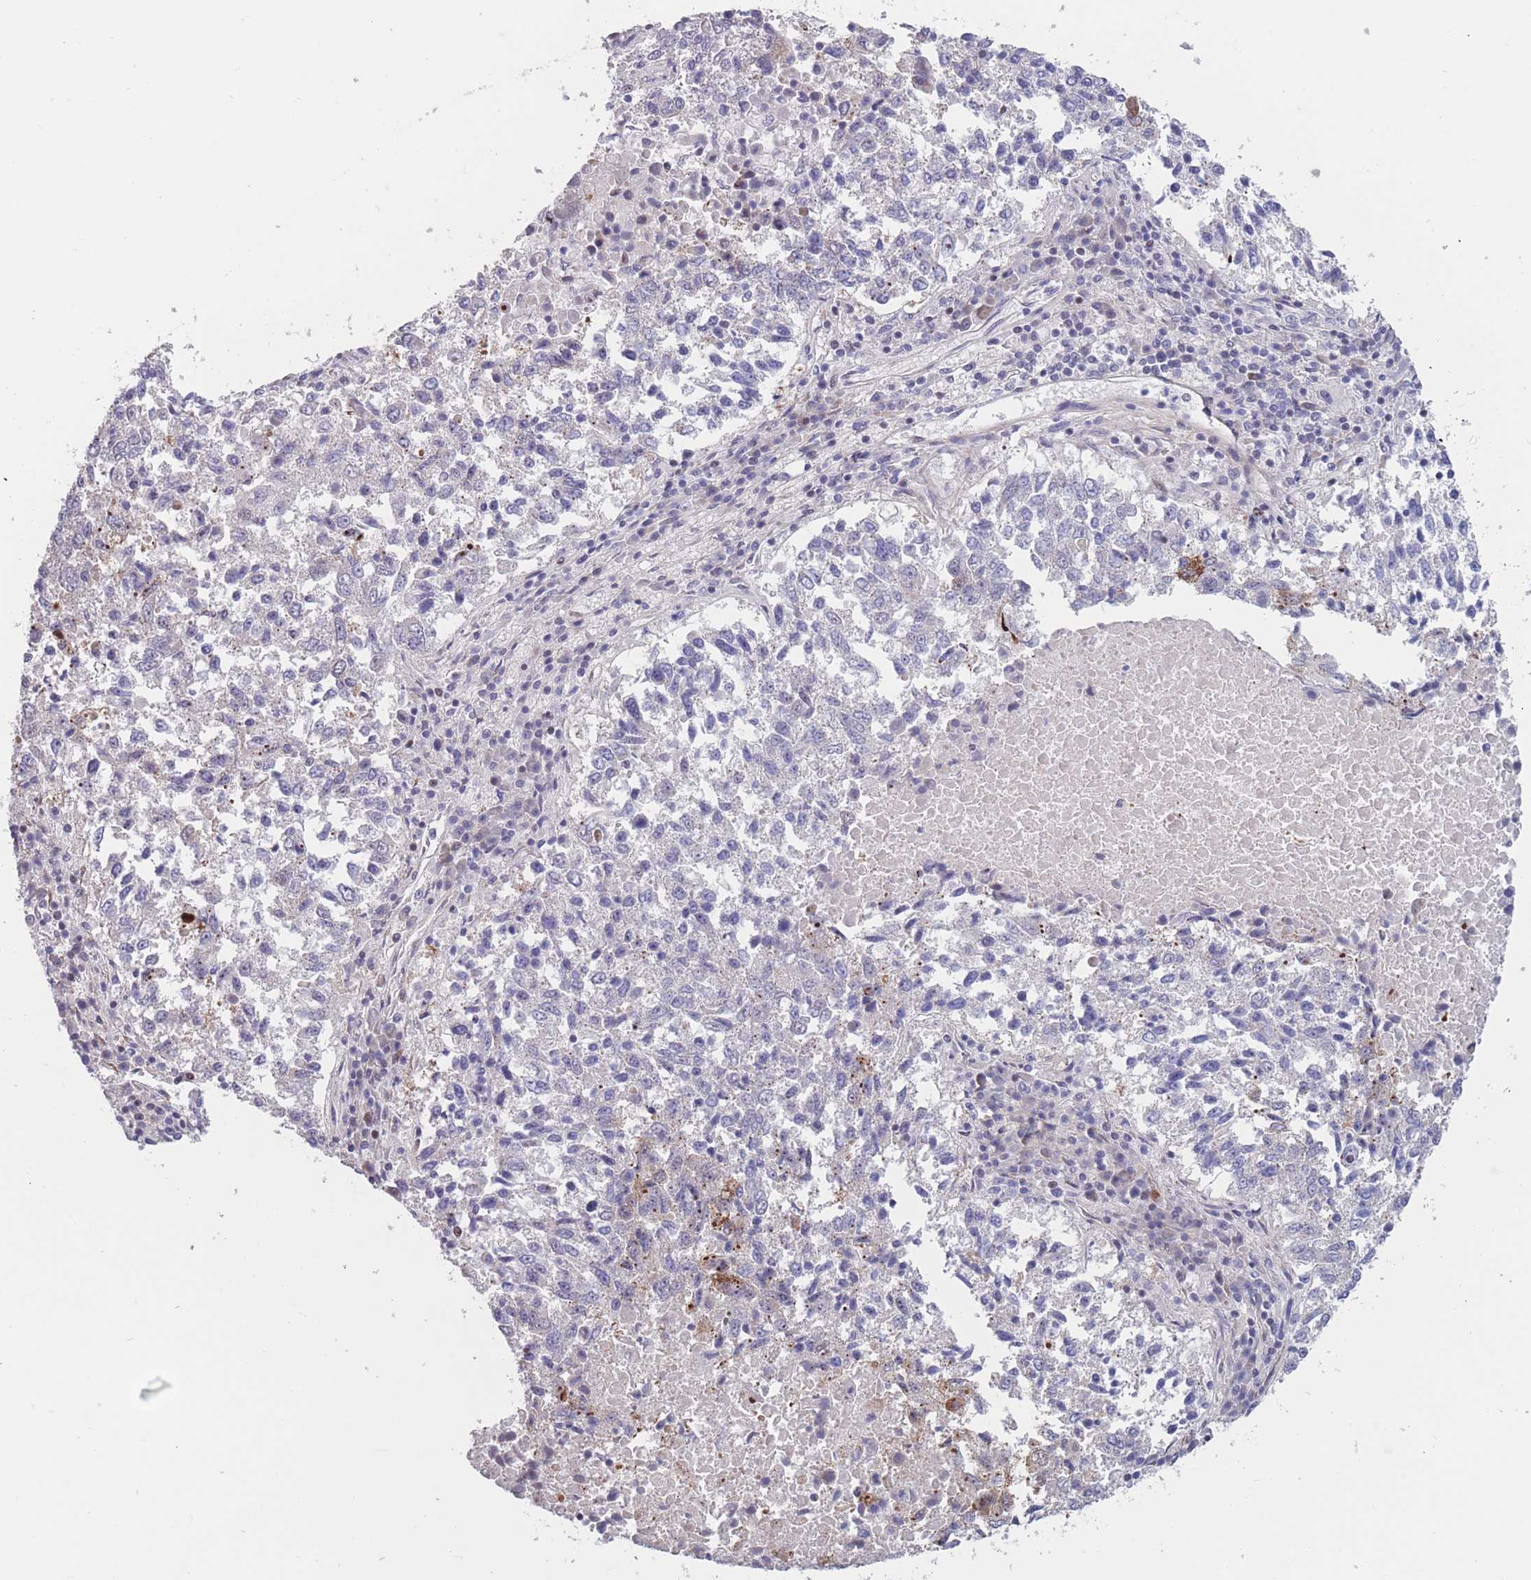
{"staining": {"intensity": "negative", "quantity": "none", "location": "none"}, "tissue": "lung cancer", "cell_type": "Tumor cells", "image_type": "cancer", "snomed": [{"axis": "morphology", "description": "Squamous cell carcinoma, NOS"}, {"axis": "topography", "description": "Lung"}], "caption": "Immunohistochemistry (IHC) photomicrograph of lung squamous cell carcinoma stained for a protein (brown), which exhibits no staining in tumor cells.", "gene": "BCL9L", "patient": {"sex": "male", "age": 73}}